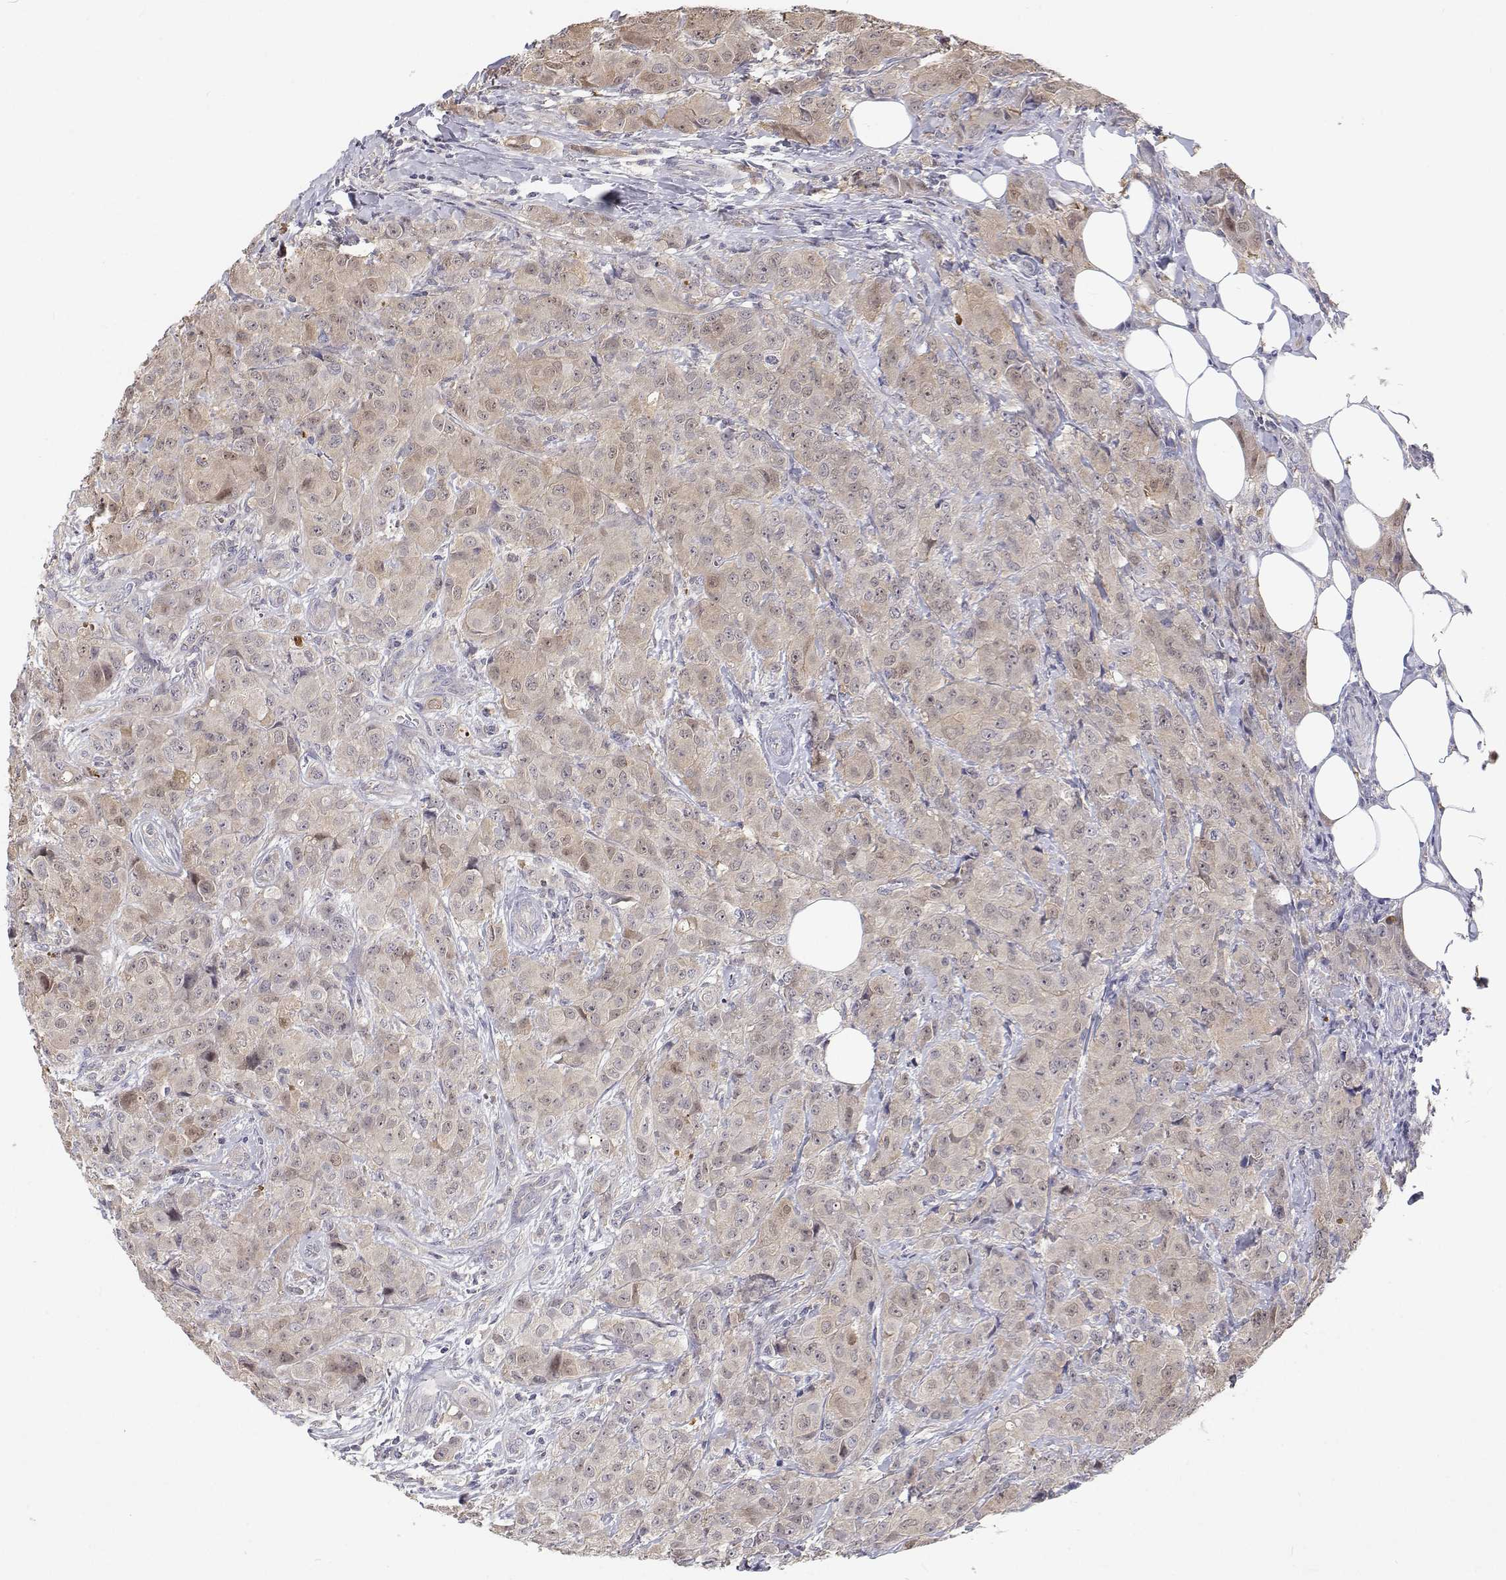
{"staining": {"intensity": "weak", "quantity": "25%-75%", "location": "cytoplasmic/membranous,nuclear"}, "tissue": "breast cancer", "cell_type": "Tumor cells", "image_type": "cancer", "snomed": [{"axis": "morphology", "description": "Normal tissue, NOS"}, {"axis": "morphology", "description": "Duct carcinoma"}, {"axis": "topography", "description": "Breast"}], "caption": "The image exhibits staining of breast cancer (infiltrating ductal carcinoma), revealing weak cytoplasmic/membranous and nuclear protein expression (brown color) within tumor cells.", "gene": "MYPN", "patient": {"sex": "female", "age": 43}}